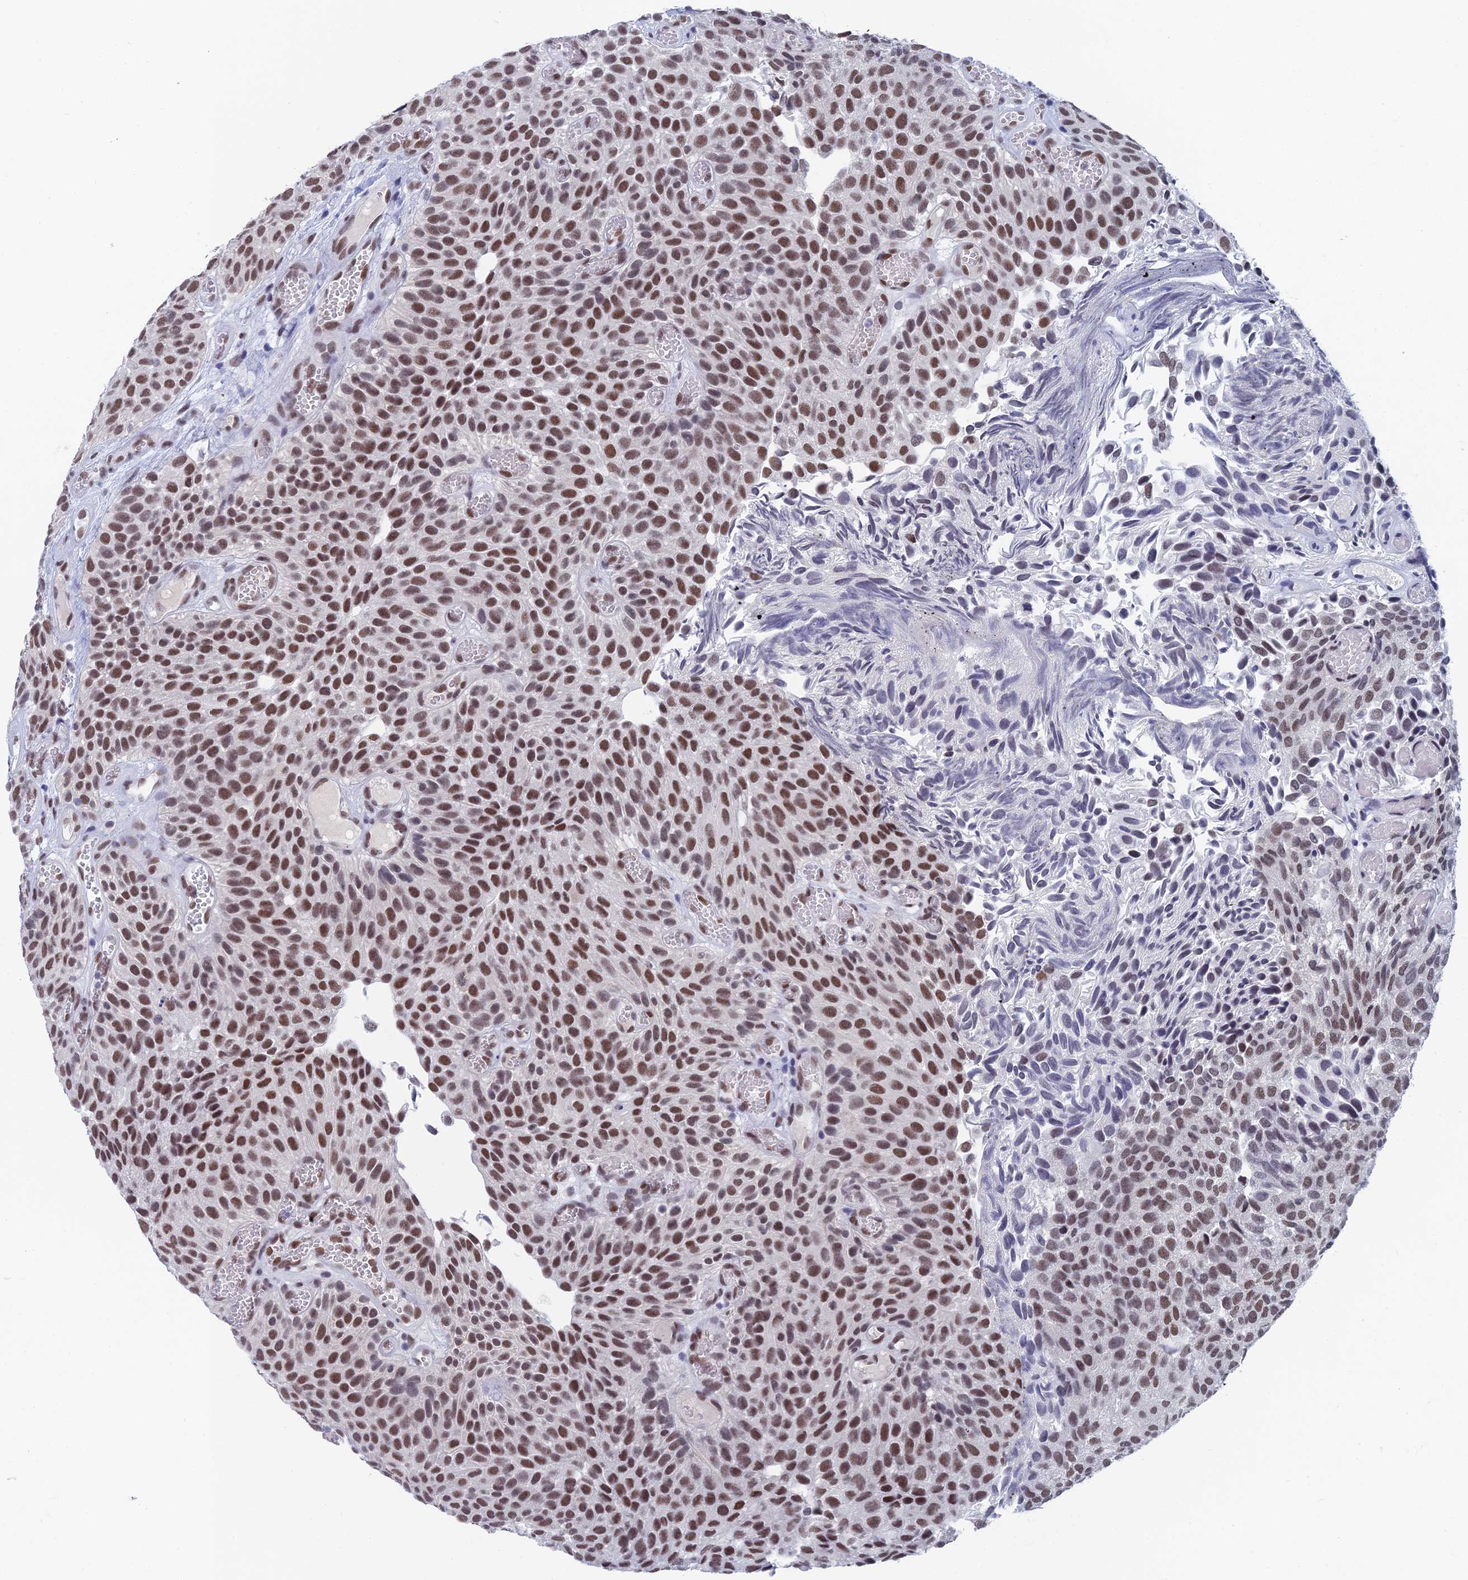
{"staining": {"intensity": "moderate", "quantity": ">75%", "location": "nuclear"}, "tissue": "urothelial cancer", "cell_type": "Tumor cells", "image_type": "cancer", "snomed": [{"axis": "morphology", "description": "Urothelial carcinoma, Low grade"}, {"axis": "topography", "description": "Urinary bladder"}], "caption": "Human low-grade urothelial carcinoma stained with a protein marker reveals moderate staining in tumor cells.", "gene": "NABP2", "patient": {"sex": "male", "age": 89}}